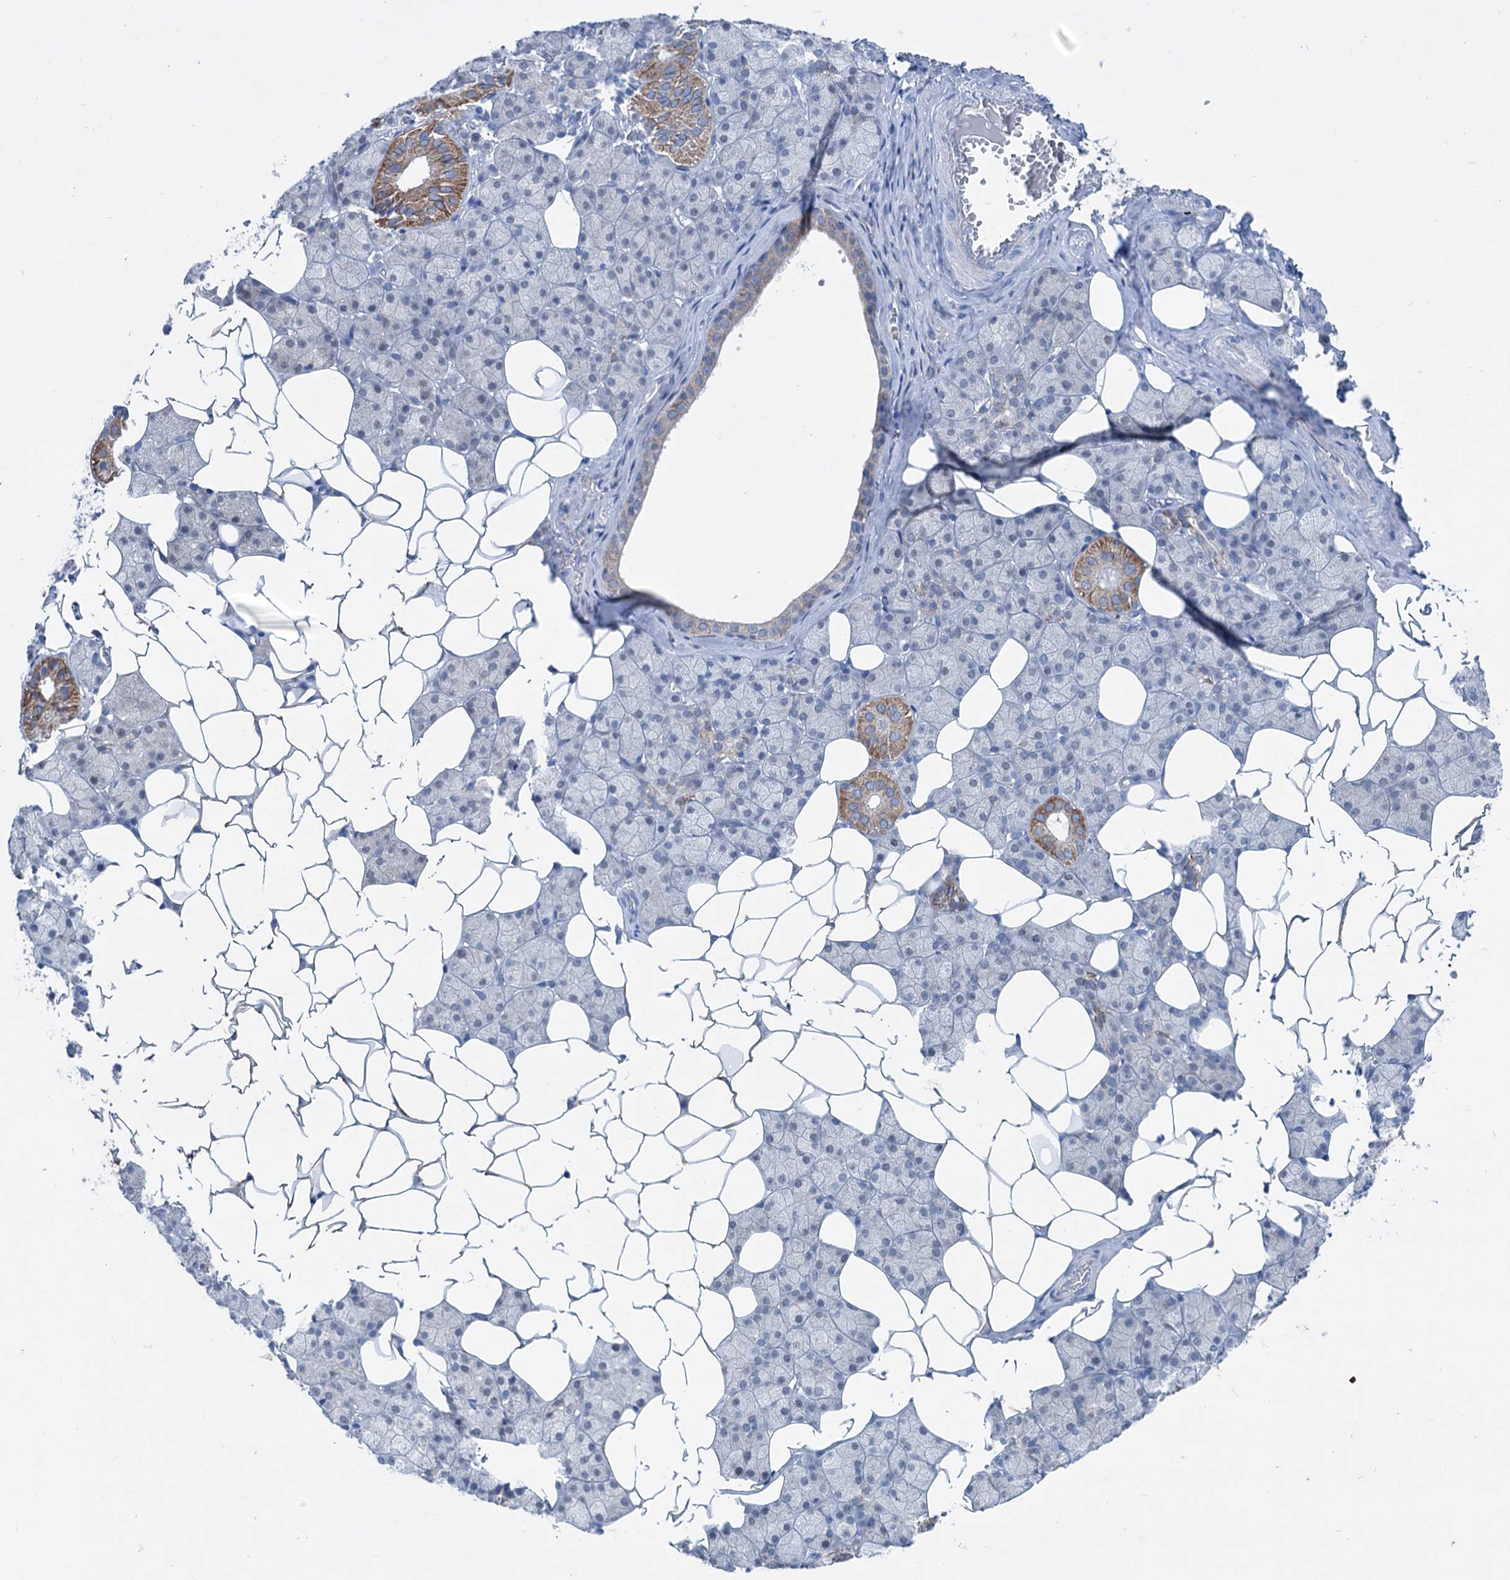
{"staining": {"intensity": "moderate", "quantity": "<25%", "location": "cytoplasmic/membranous"}, "tissue": "salivary gland", "cell_type": "Glandular cells", "image_type": "normal", "snomed": [{"axis": "morphology", "description": "Normal tissue, NOS"}, {"axis": "topography", "description": "Salivary gland"}], "caption": "Human salivary gland stained for a protein (brown) demonstrates moderate cytoplasmic/membranous positive staining in approximately <25% of glandular cells.", "gene": "ELP4", "patient": {"sex": "female", "age": 33}}